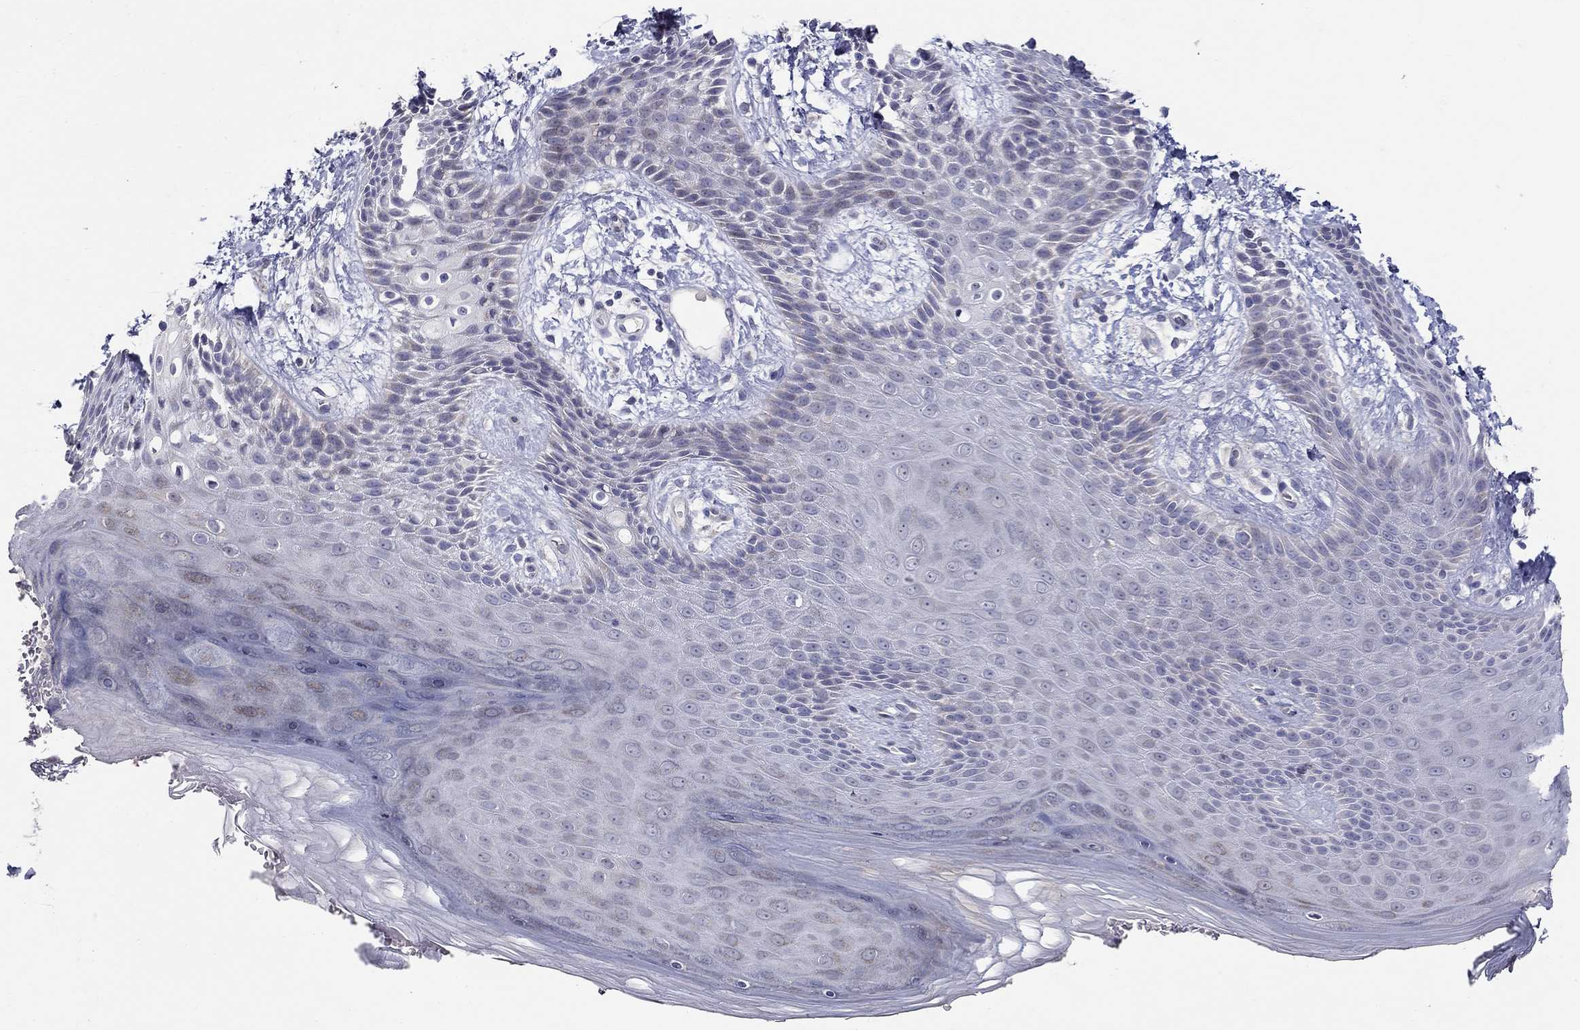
{"staining": {"intensity": "negative", "quantity": "none", "location": "none"}, "tissue": "skin", "cell_type": "Epidermal cells", "image_type": "normal", "snomed": [{"axis": "morphology", "description": "Normal tissue, NOS"}, {"axis": "topography", "description": "Anal"}], "caption": "DAB immunohistochemical staining of unremarkable skin displays no significant expression in epidermal cells.", "gene": "HMX2", "patient": {"sex": "male", "age": 36}}